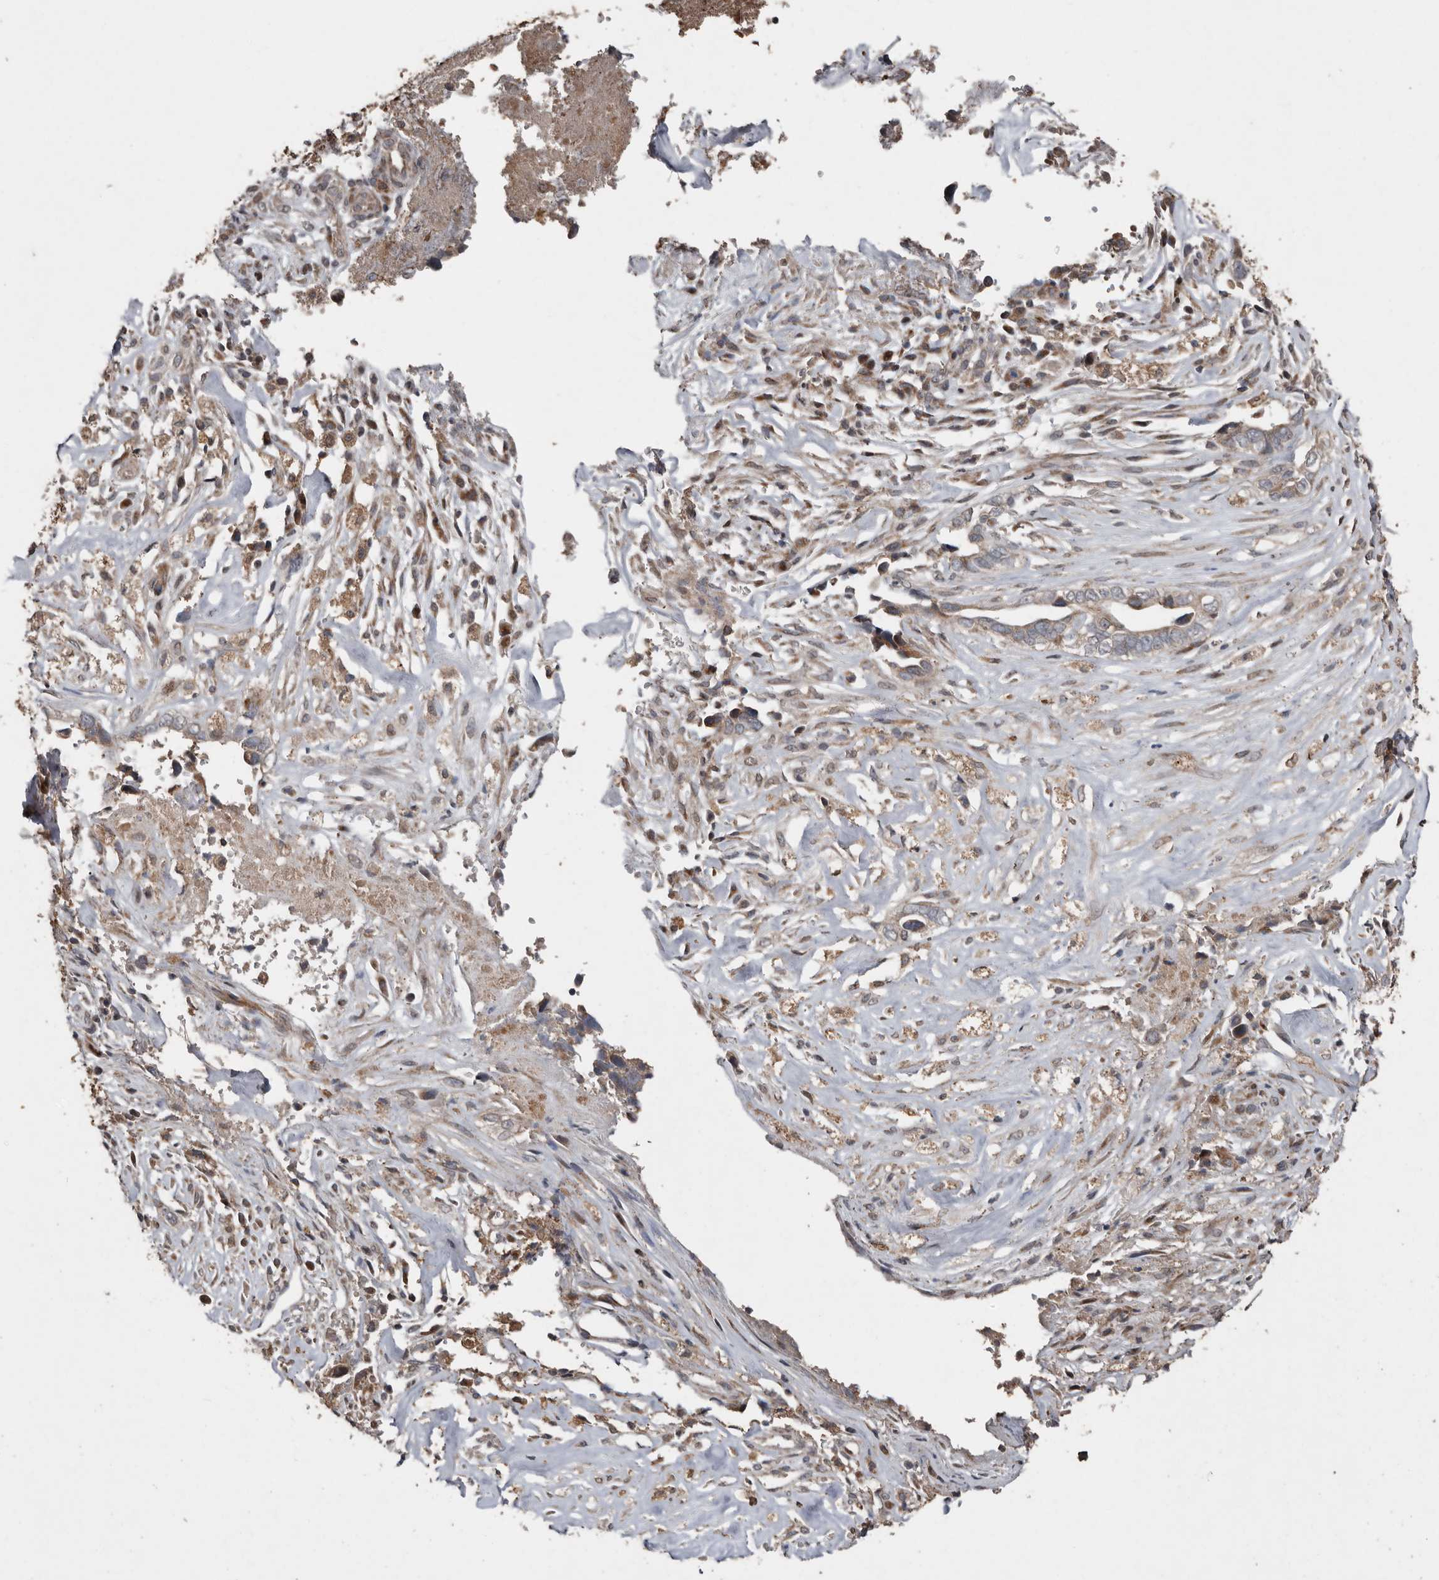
{"staining": {"intensity": "weak", "quantity": "25%-75%", "location": "cytoplasmic/membranous"}, "tissue": "liver cancer", "cell_type": "Tumor cells", "image_type": "cancer", "snomed": [{"axis": "morphology", "description": "Cholangiocarcinoma"}, {"axis": "topography", "description": "Liver"}], "caption": "Weak cytoplasmic/membranous expression is present in about 25%-75% of tumor cells in cholangiocarcinoma (liver).", "gene": "RANBP17", "patient": {"sex": "female", "age": 79}}